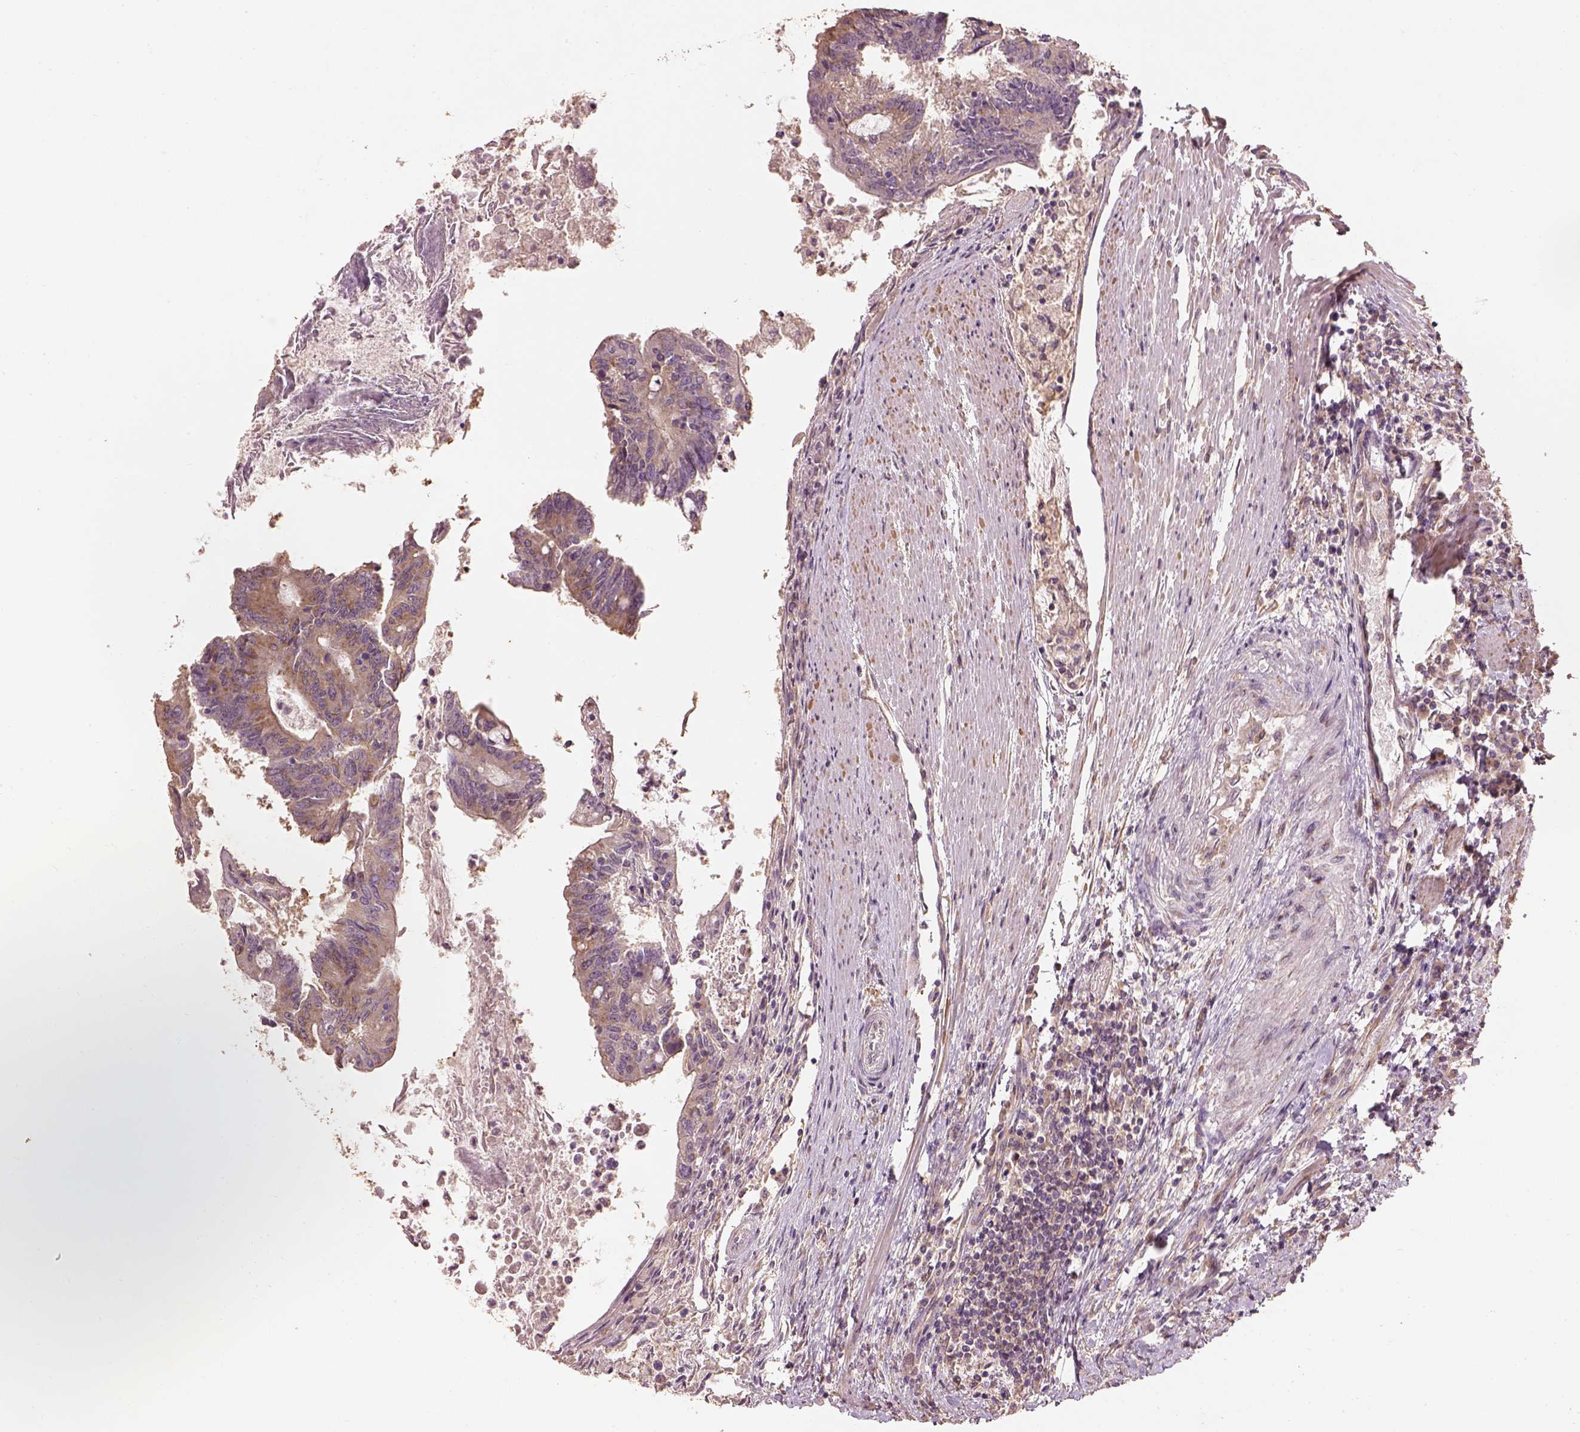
{"staining": {"intensity": "moderate", "quantity": ">75%", "location": "cytoplasmic/membranous"}, "tissue": "colorectal cancer", "cell_type": "Tumor cells", "image_type": "cancer", "snomed": [{"axis": "morphology", "description": "Adenocarcinoma, NOS"}, {"axis": "topography", "description": "Colon"}], "caption": "Immunohistochemistry of human colorectal cancer (adenocarcinoma) demonstrates medium levels of moderate cytoplasmic/membranous positivity in approximately >75% of tumor cells.", "gene": "AP1B1", "patient": {"sex": "female", "age": 70}}